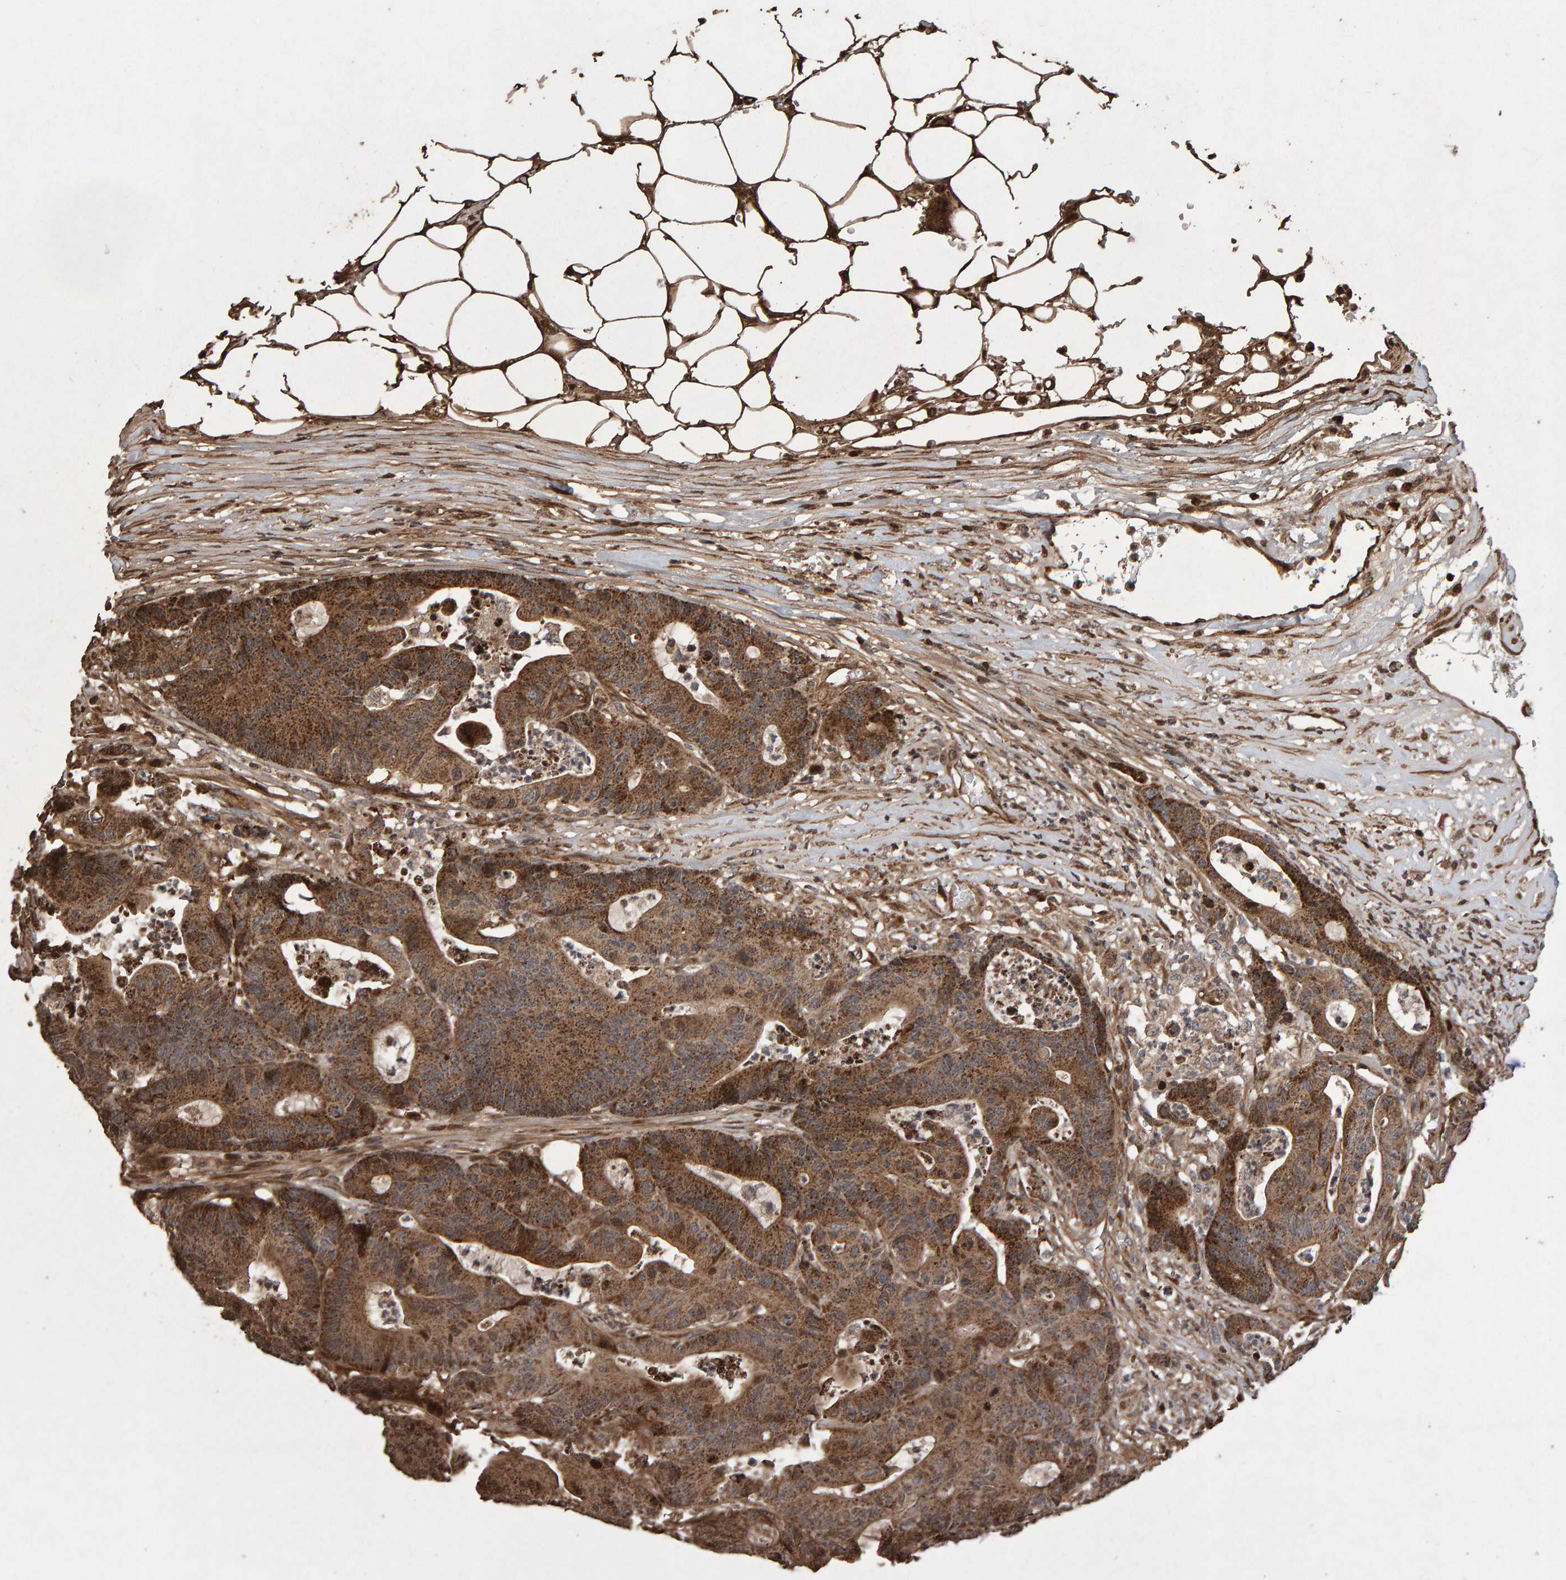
{"staining": {"intensity": "moderate", "quantity": ">75%", "location": "cytoplasmic/membranous"}, "tissue": "colorectal cancer", "cell_type": "Tumor cells", "image_type": "cancer", "snomed": [{"axis": "morphology", "description": "Adenocarcinoma, NOS"}, {"axis": "topography", "description": "Colon"}], "caption": "Adenocarcinoma (colorectal) was stained to show a protein in brown. There is medium levels of moderate cytoplasmic/membranous staining in approximately >75% of tumor cells. (IHC, brightfield microscopy, high magnification).", "gene": "OSBP2", "patient": {"sex": "female", "age": 84}}